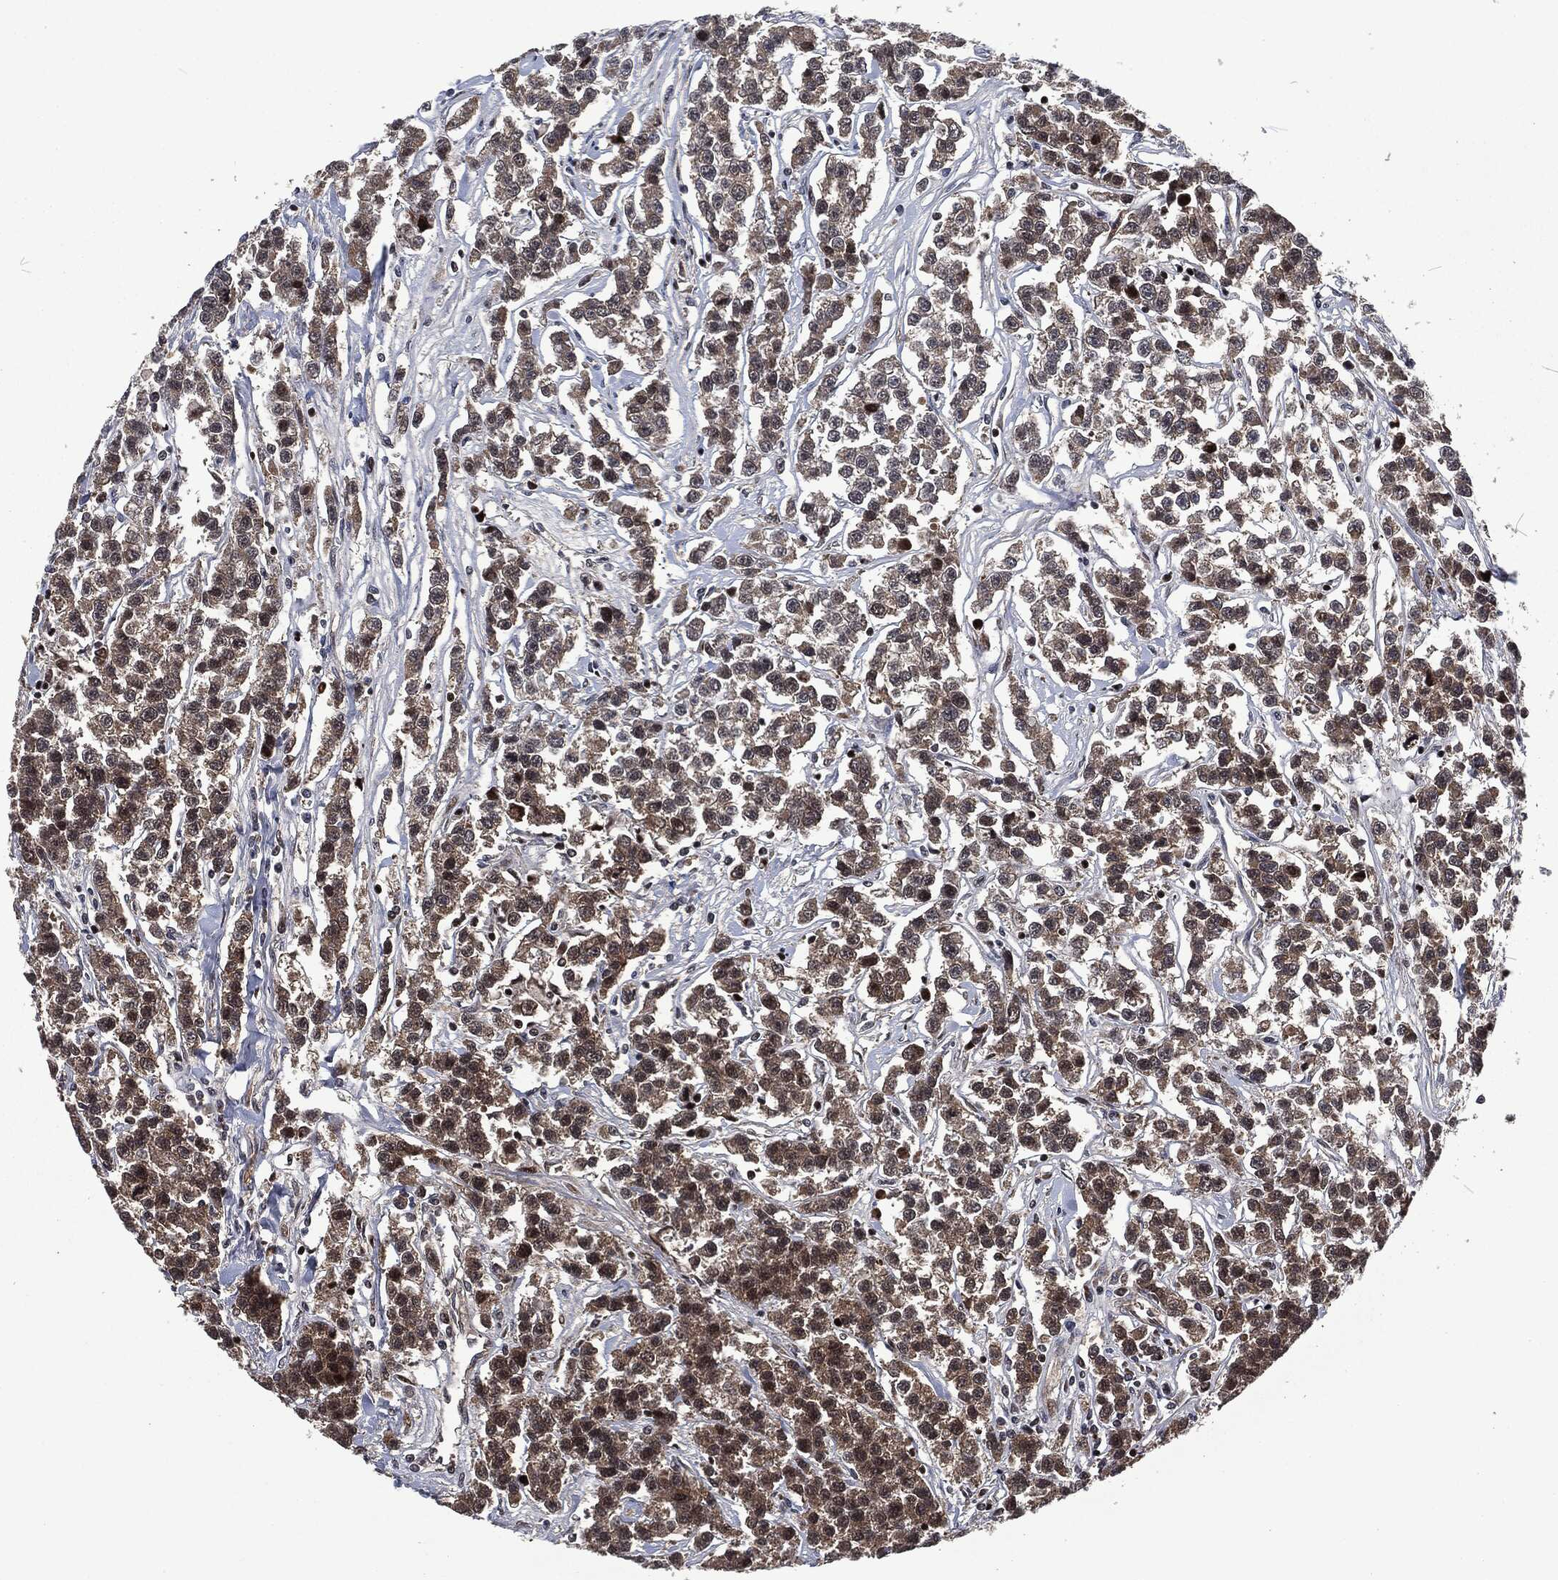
{"staining": {"intensity": "moderate", "quantity": "<25%", "location": "cytoplasmic/membranous"}, "tissue": "testis cancer", "cell_type": "Tumor cells", "image_type": "cancer", "snomed": [{"axis": "morphology", "description": "Seminoma, NOS"}, {"axis": "topography", "description": "Testis"}], "caption": "Human seminoma (testis) stained with a protein marker demonstrates moderate staining in tumor cells.", "gene": "CMPK2", "patient": {"sex": "male", "age": 59}}